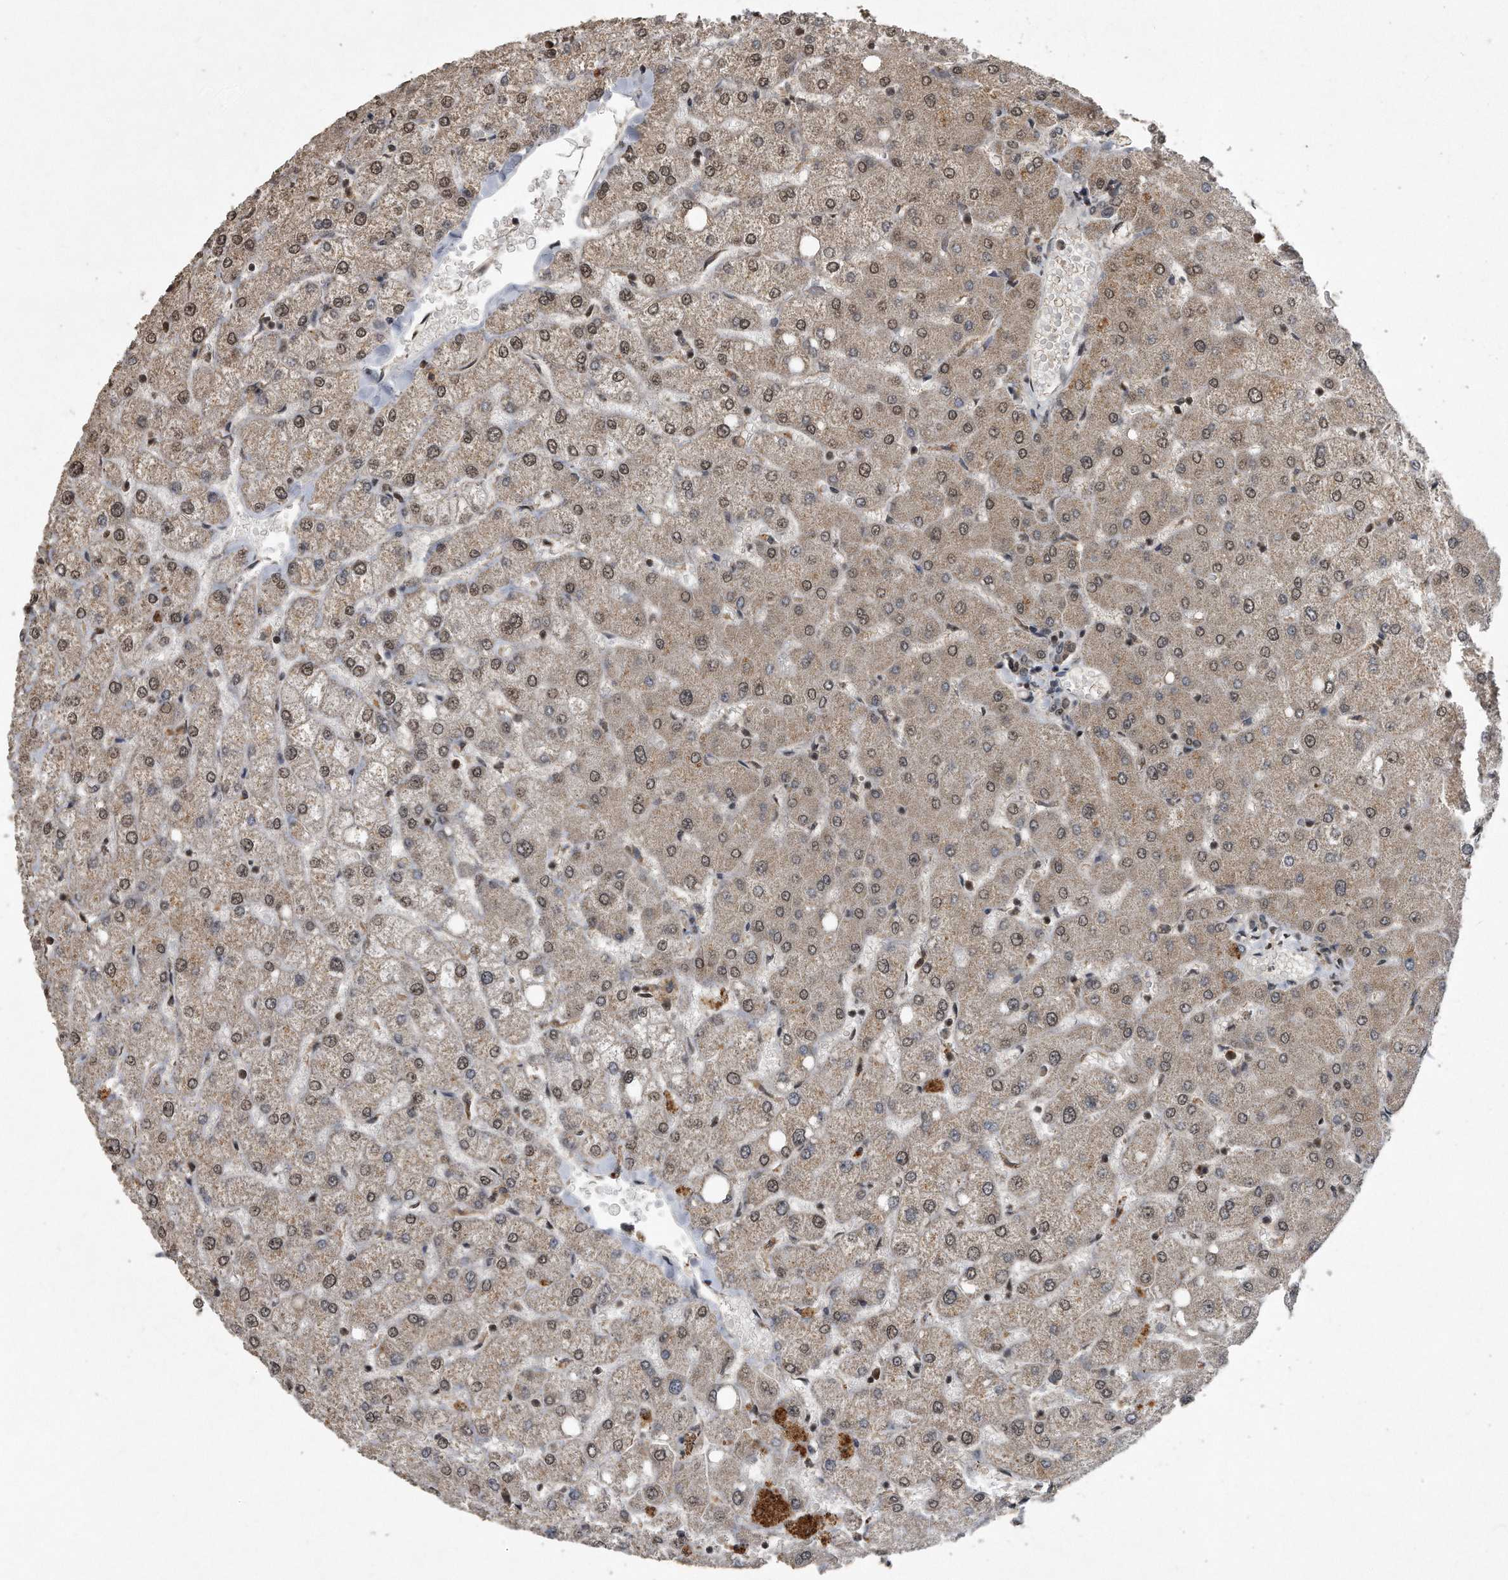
{"staining": {"intensity": "weak", "quantity": "25%-75%", "location": "nuclear"}, "tissue": "liver", "cell_type": "Cholangiocytes", "image_type": "normal", "snomed": [{"axis": "morphology", "description": "Normal tissue, NOS"}, {"axis": "topography", "description": "Liver"}], "caption": "A micrograph of liver stained for a protein reveals weak nuclear brown staining in cholangiocytes. (Brightfield microscopy of DAB IHC at high magnification).", "gene": "CRYZL1", "patient": {"sex": "female", "age": 54}}